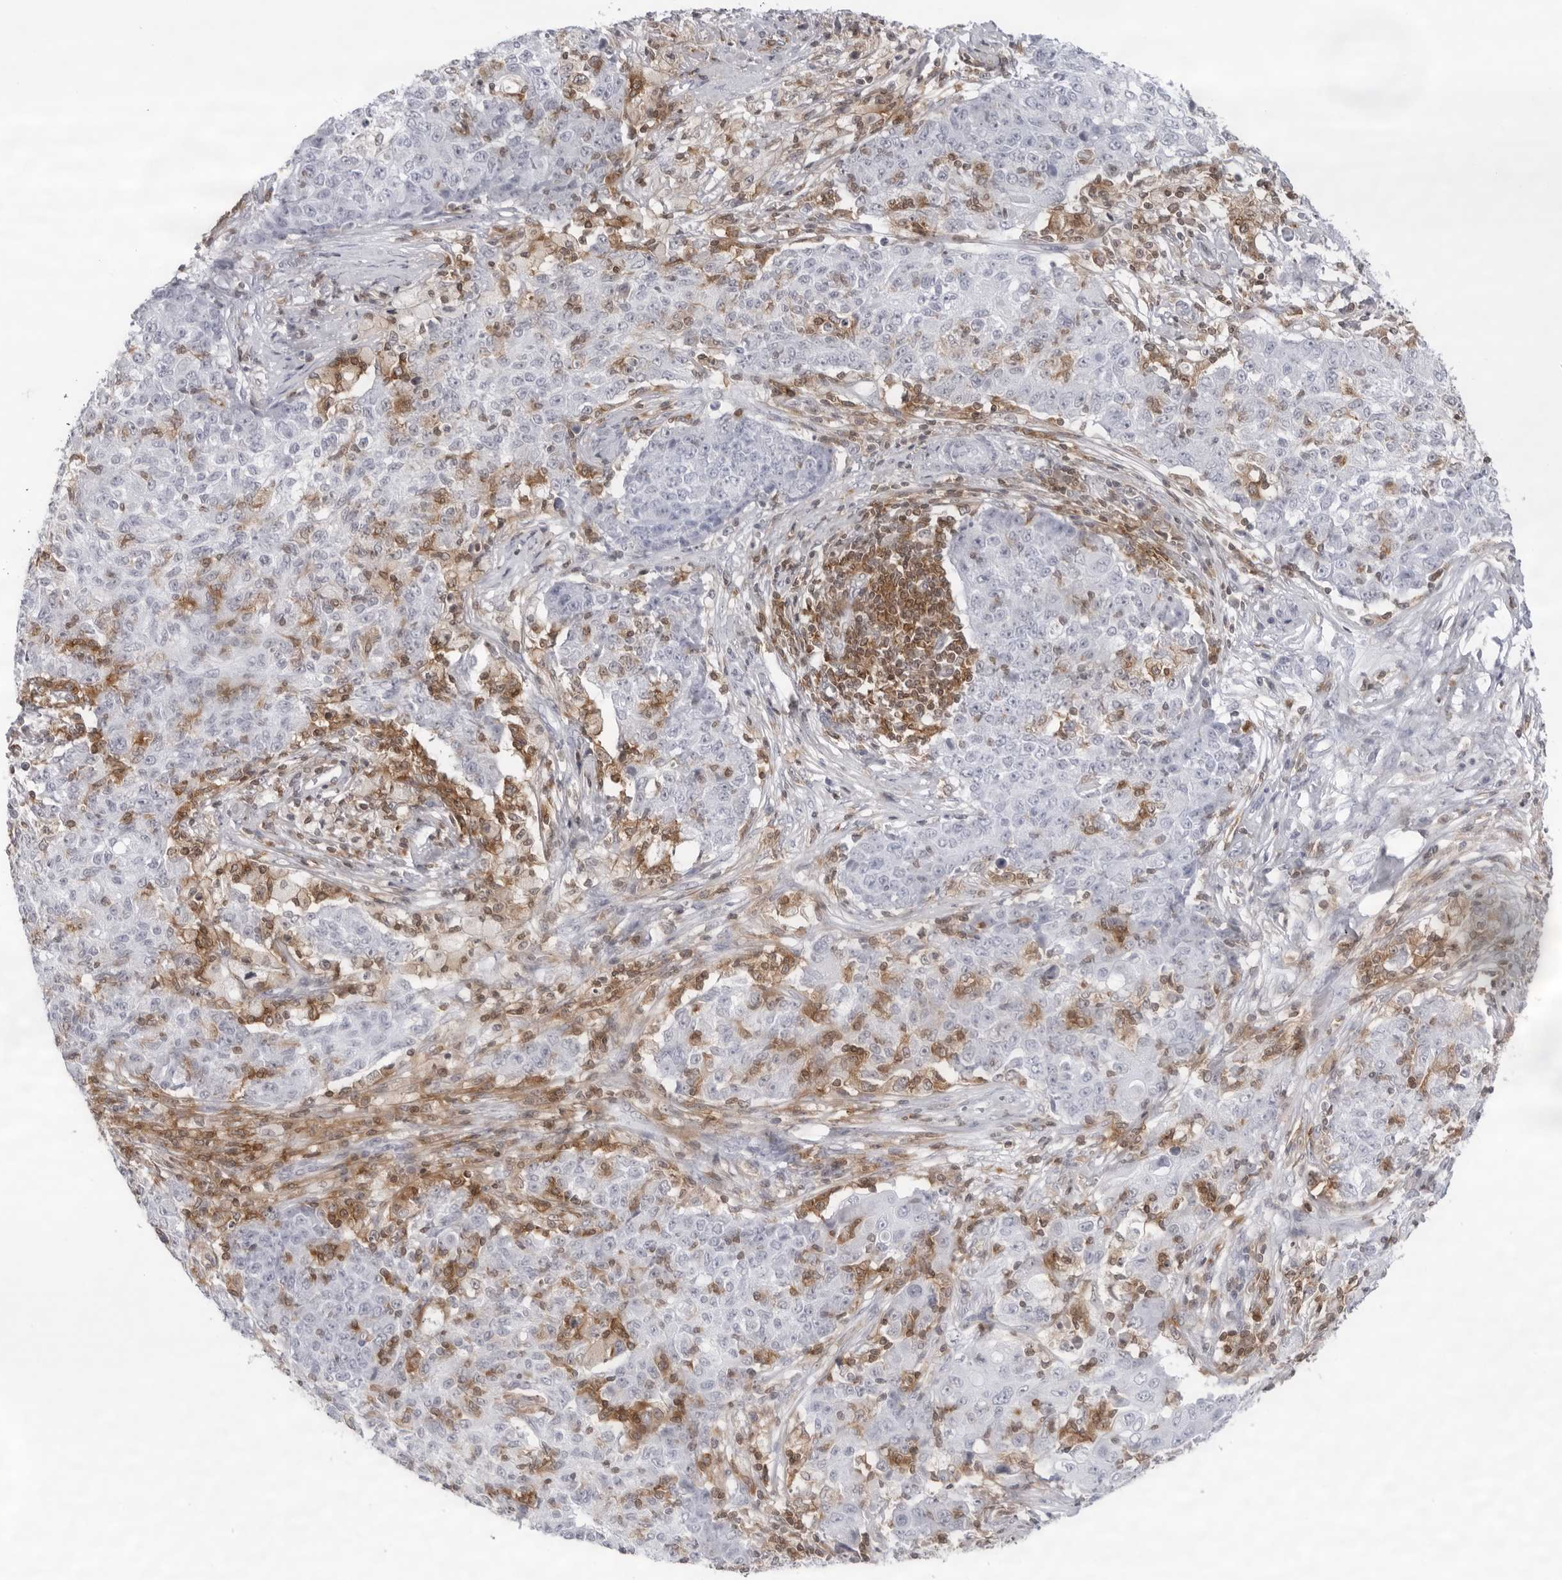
{"staining": {"intensity": "negative", "quantity": "none", "location": "none"}, "tissue": "ovarian cancer", "cell_type": "Tumor cells", "image_type": "cancer", "snomed": [{"axis": "morphology", "description": "Carcinoma, endometroid"}, {"axis": "topography", "description": "Ovary"}], "caption": "The histopathology image demonstrates no significant expression in tumor cells of endometroid carcinoma (ovarian).", "gene": "FMNL1", "patient": {"sex": "female", "age": 42}}